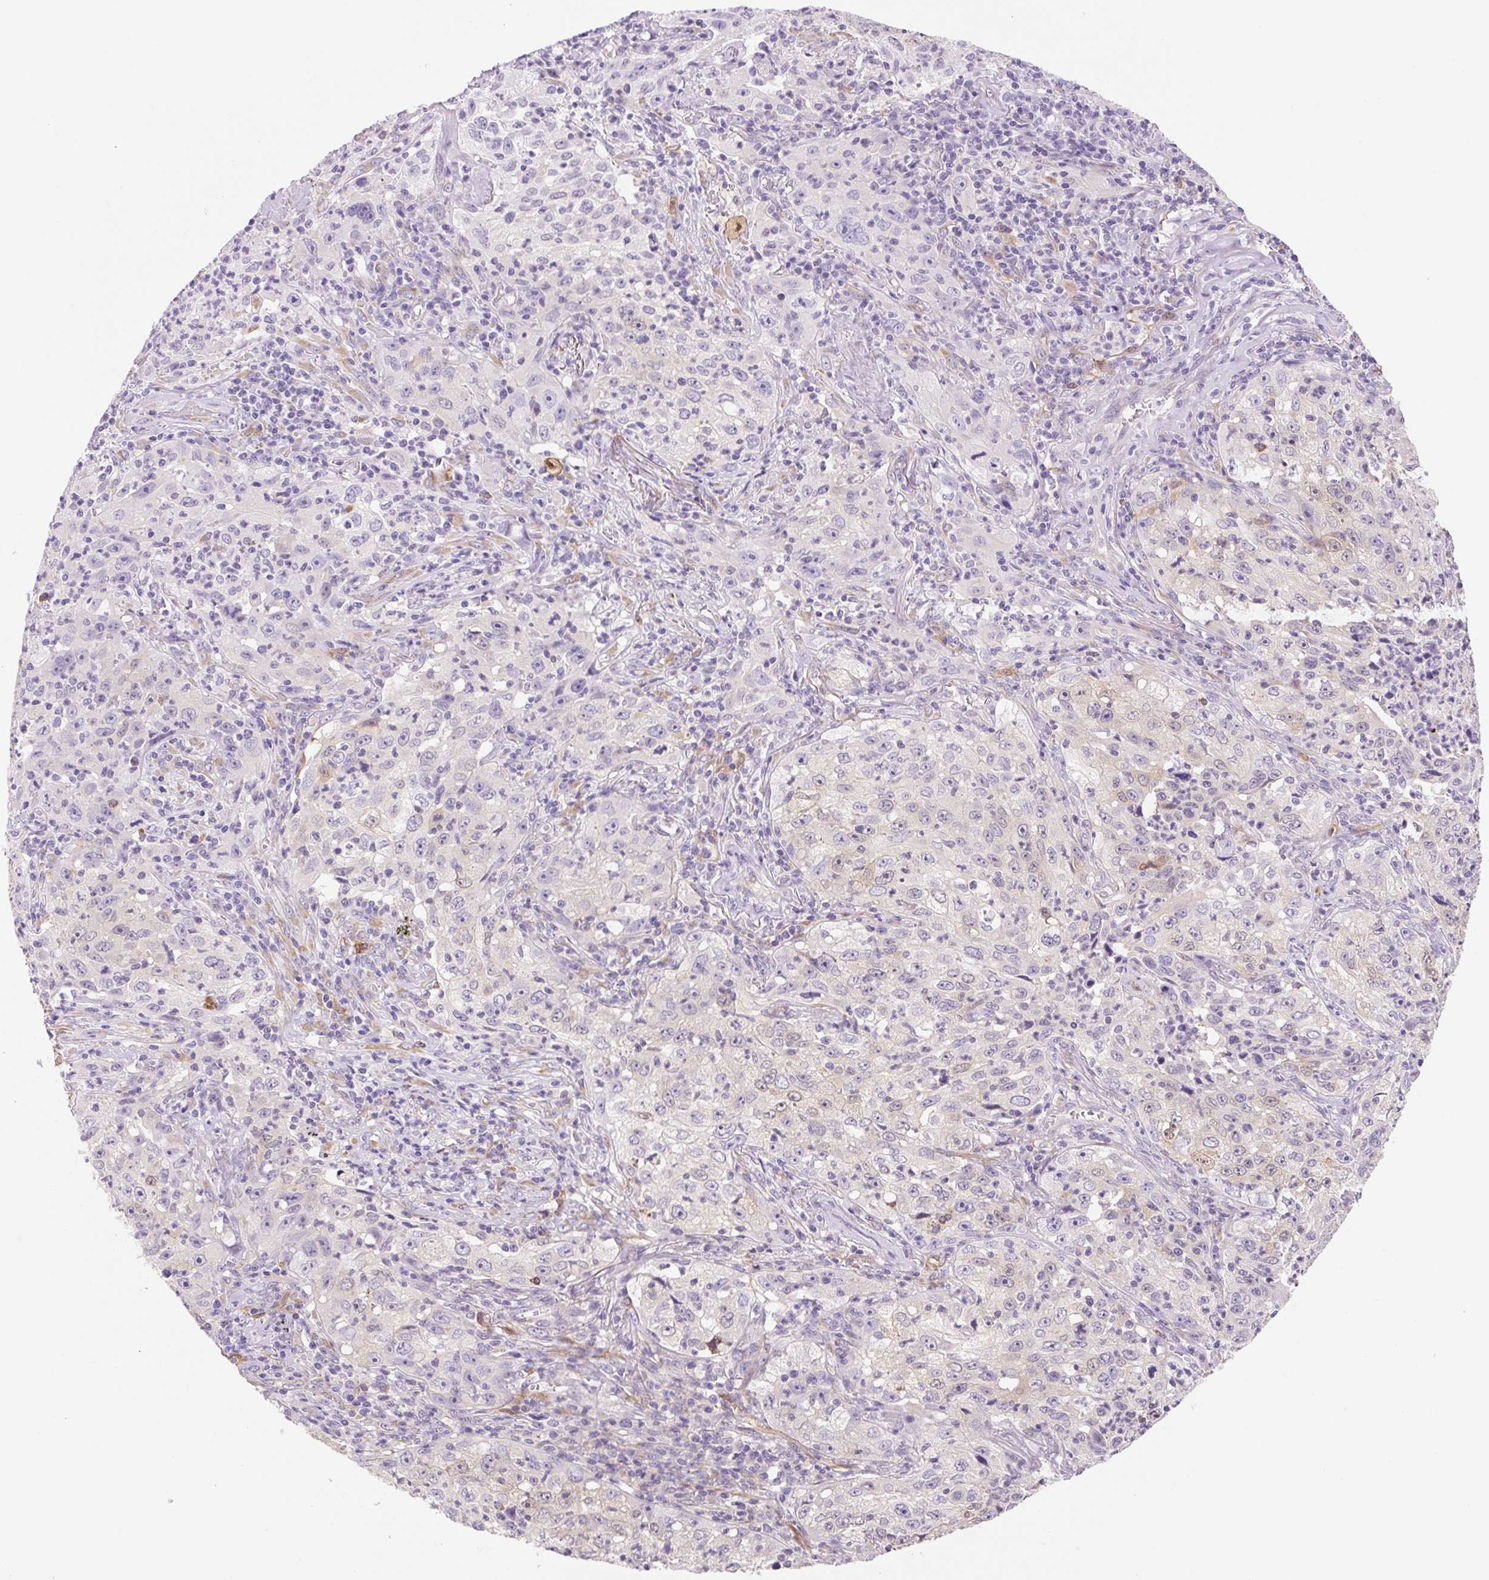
{"staining": {"intensity": "negative", "quantity": "none", "location": "none"}, "tissue": "lung cancer", "cell_type": "Tumor cells", "image_type": "cancer", "snomed": [{"axis": "morphology", "description": "Squamous cell carcinoma, NOS"}, {"axis": "topography", "description": "Lung"}], "caption": "The histopathology image exhibits no significant positivity in tumor cells of lung cancer. The staining was performed using DAB to visualize the protein expression in brown, while the nuclei were stained in blue with hematoxylin (Magnification: 20x).", "gene": "FABP5", "patient": {"sex": "male", "age": 71}}